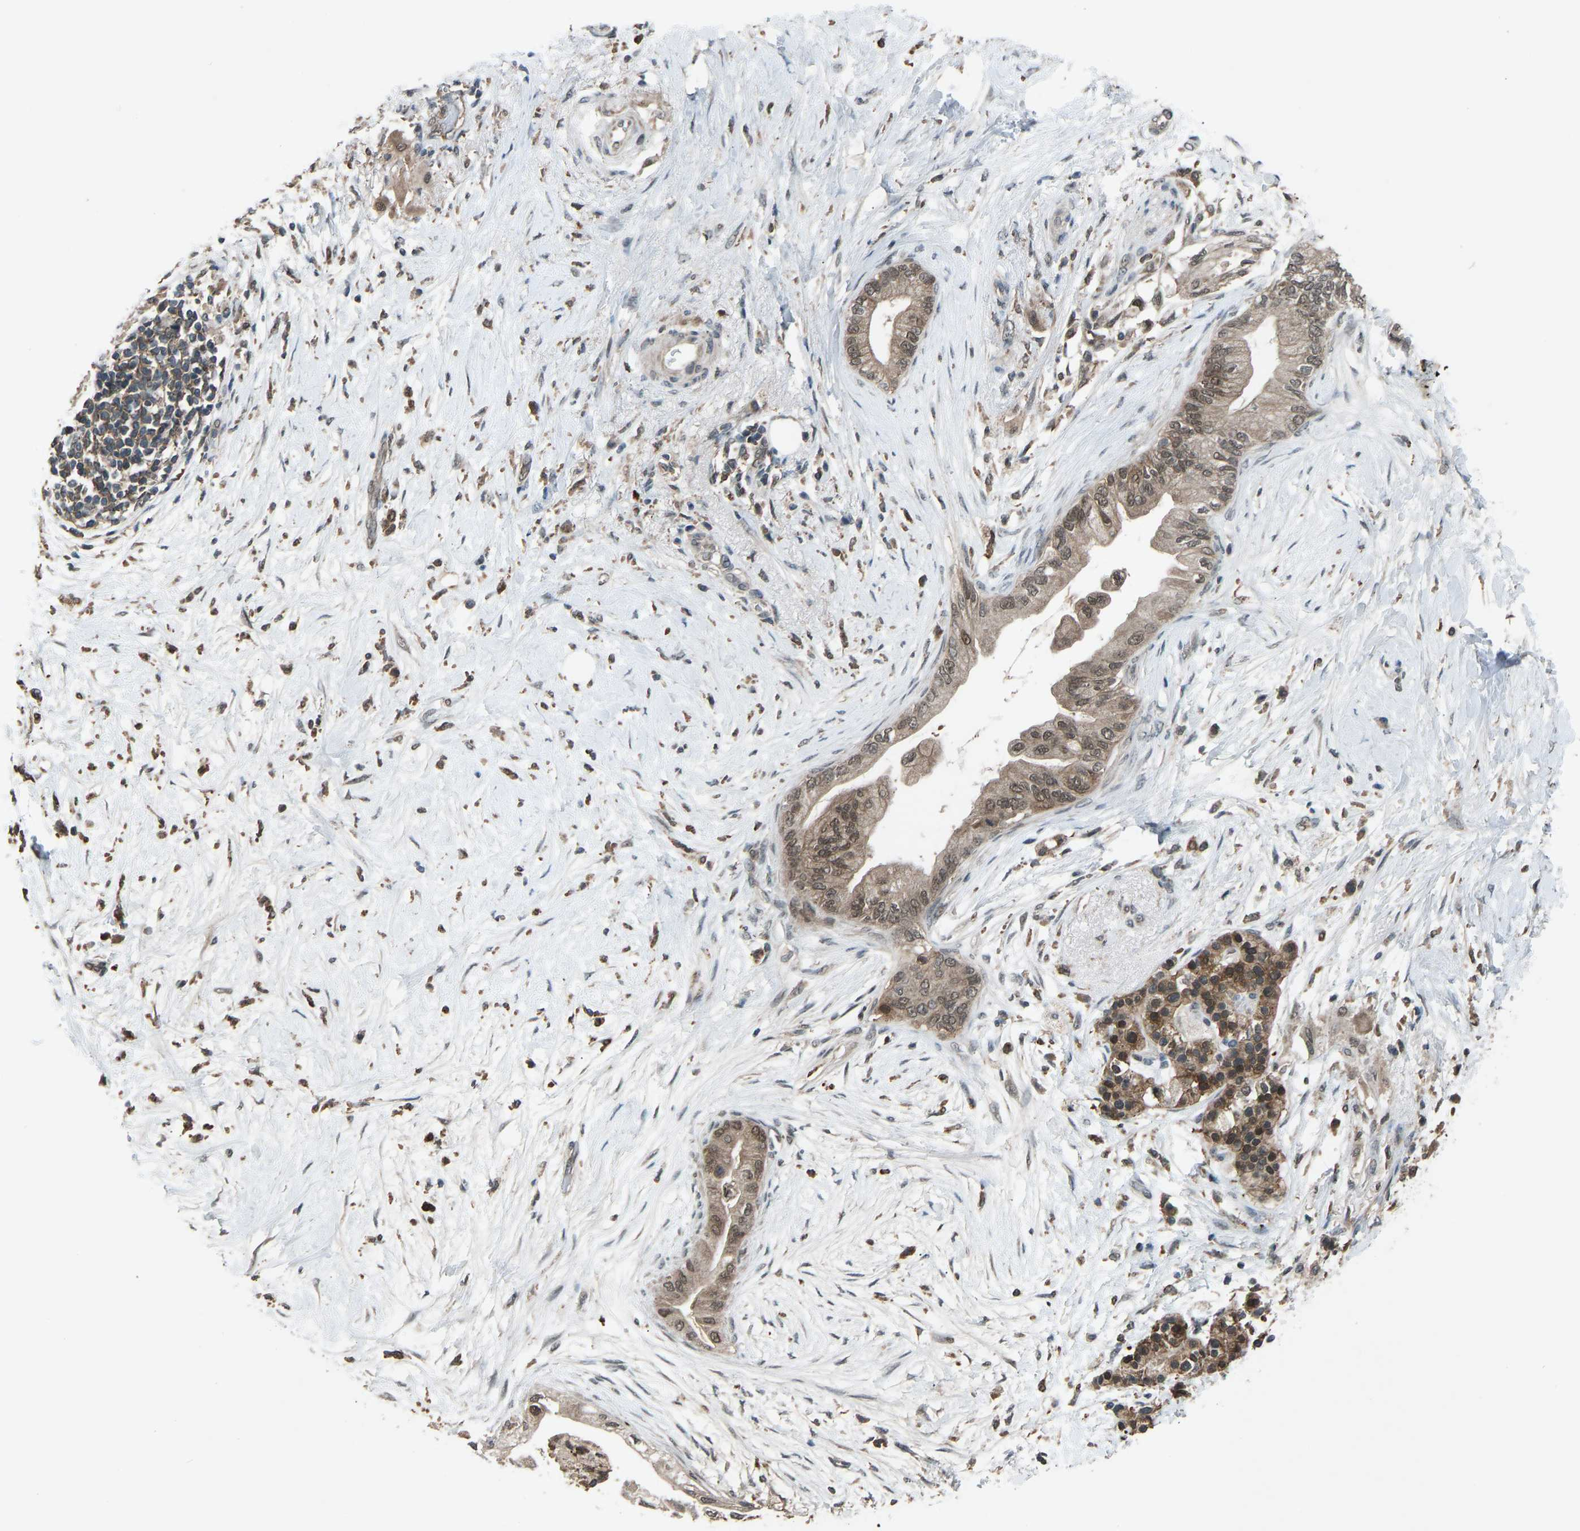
{"staining": {"intensity": "moderate", "quantity": ">75%", "location": "cytoplasmic/membranous,nuclear"}, "tissue": "pancreatic cancer", "cell_type": "Tumor cells", "image_type": "cancer", "snomed": [{"axis": "morphology", "description": "Normal tissue, NOS"}, {"axis": "morphology", "description": "Adenocarcinoma, NOS"}, {"axis": "topography", "description": "Pancreas"}, {"axis": "topography", "description": "Duodenum"}], "caption": "Pancreatic cancer tissue shows moderate cytoplasmic/membranous and nuclear expression in approximately >75% of tumor cells, visualized by immunohistochemistry. The staining was performed using DAB (3,3'-diaminobenzidine), with brown indicating positive protein expression. Nuclei are stained blue with hematoxylin.", "gene": "SLC43A1", "patient": {"sex": "female", "age": 60}}